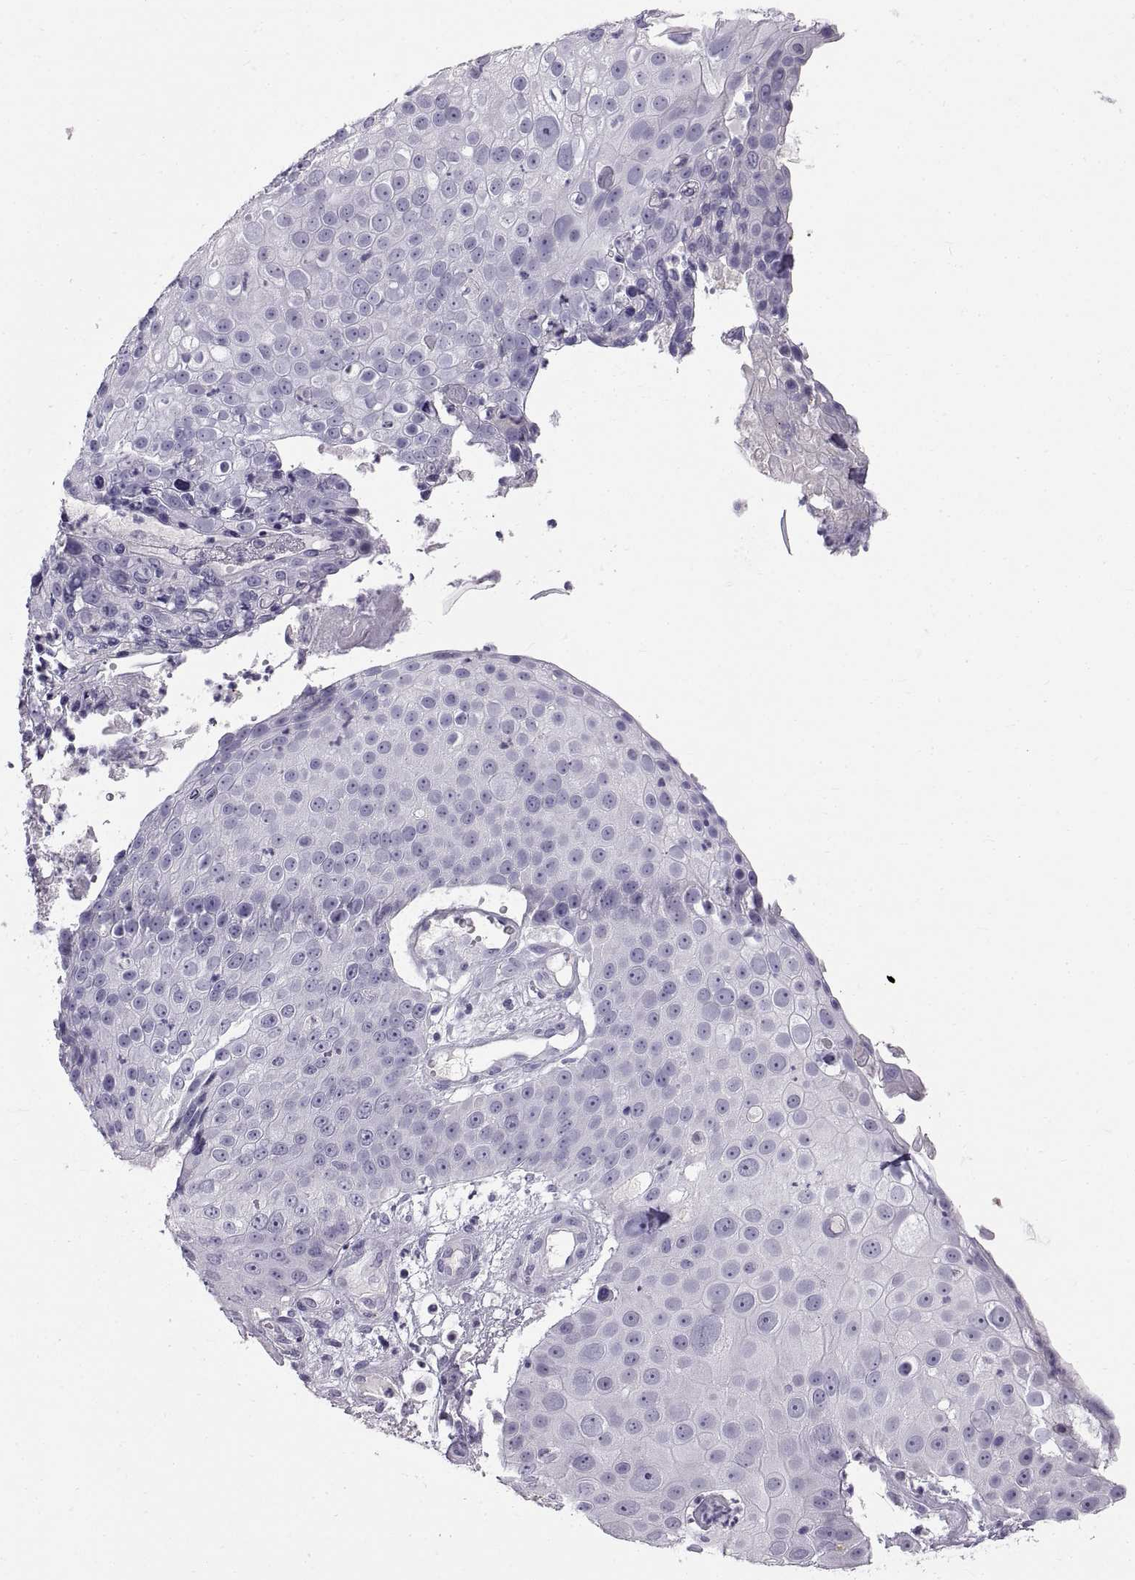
{"staining": {"intensity": "negative", "quantity": "none", "location": "none"}, "tissue": "skin cancer", "cell_type": "Tumor cells", "image_type": "cancer", "snomed": [{"axis": "morphology", "description": "Squamous cell carcinoma, NOS"}, {"axis": "topography", "description": "Skin"}], "caption": "Tumor cells show no significant protein positivity in squamous cell carcinoma (skin).", "gene": "WFDC8", "patient": {"sex": "male", "age": 71}}